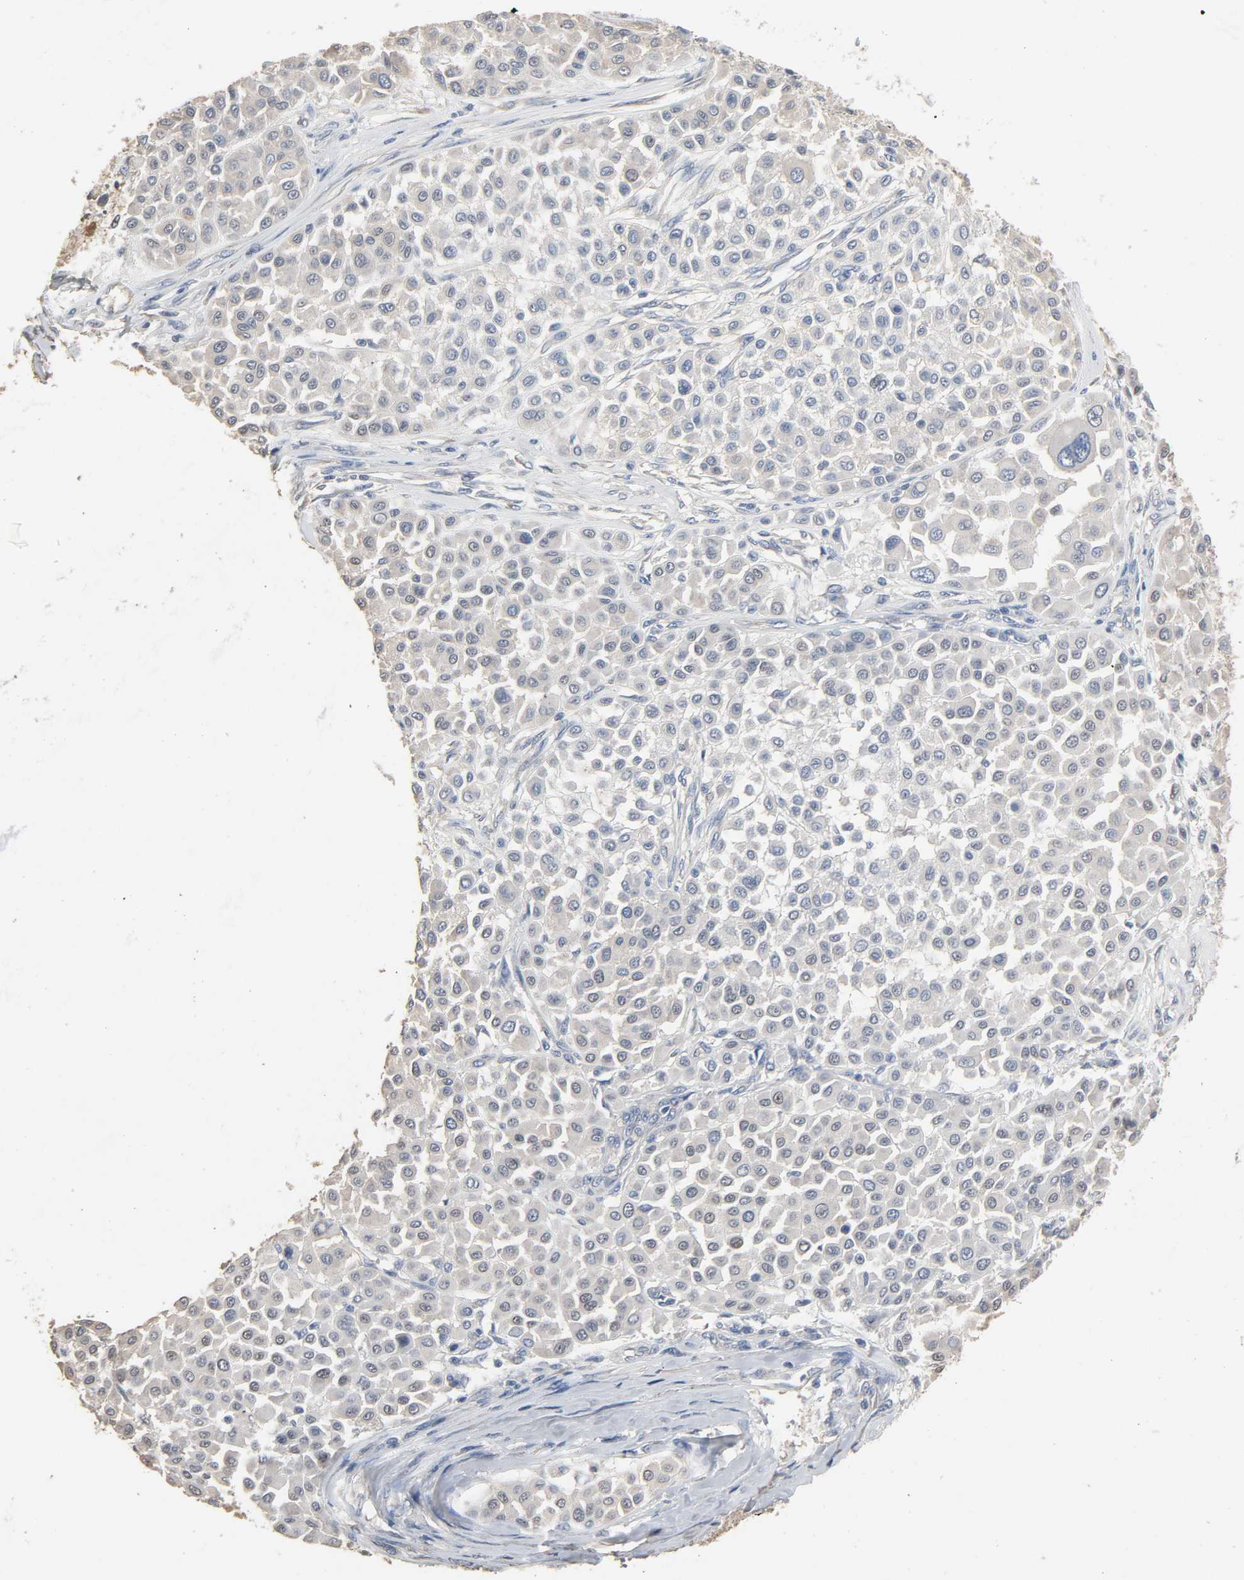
{"staining": {"intensity": "negative", "quantity": "none", "location": "none"}, "tissue": "melanoma", "cell_type": "Tumor cells", "image_type": "cancer", "snomed": [{"axis": "morphology", "description": "Malignant melanoma, Metastatic site"}, {"axis": "topography", "description": "Soft tissue"}], "caption": "This is an immunohistochemistry micrograph of human malignant melanoma (metastatic site). There is no positivity in tumor cells.", "gene": "SOX6", "patient": {"sex": "male", "age": 41}}